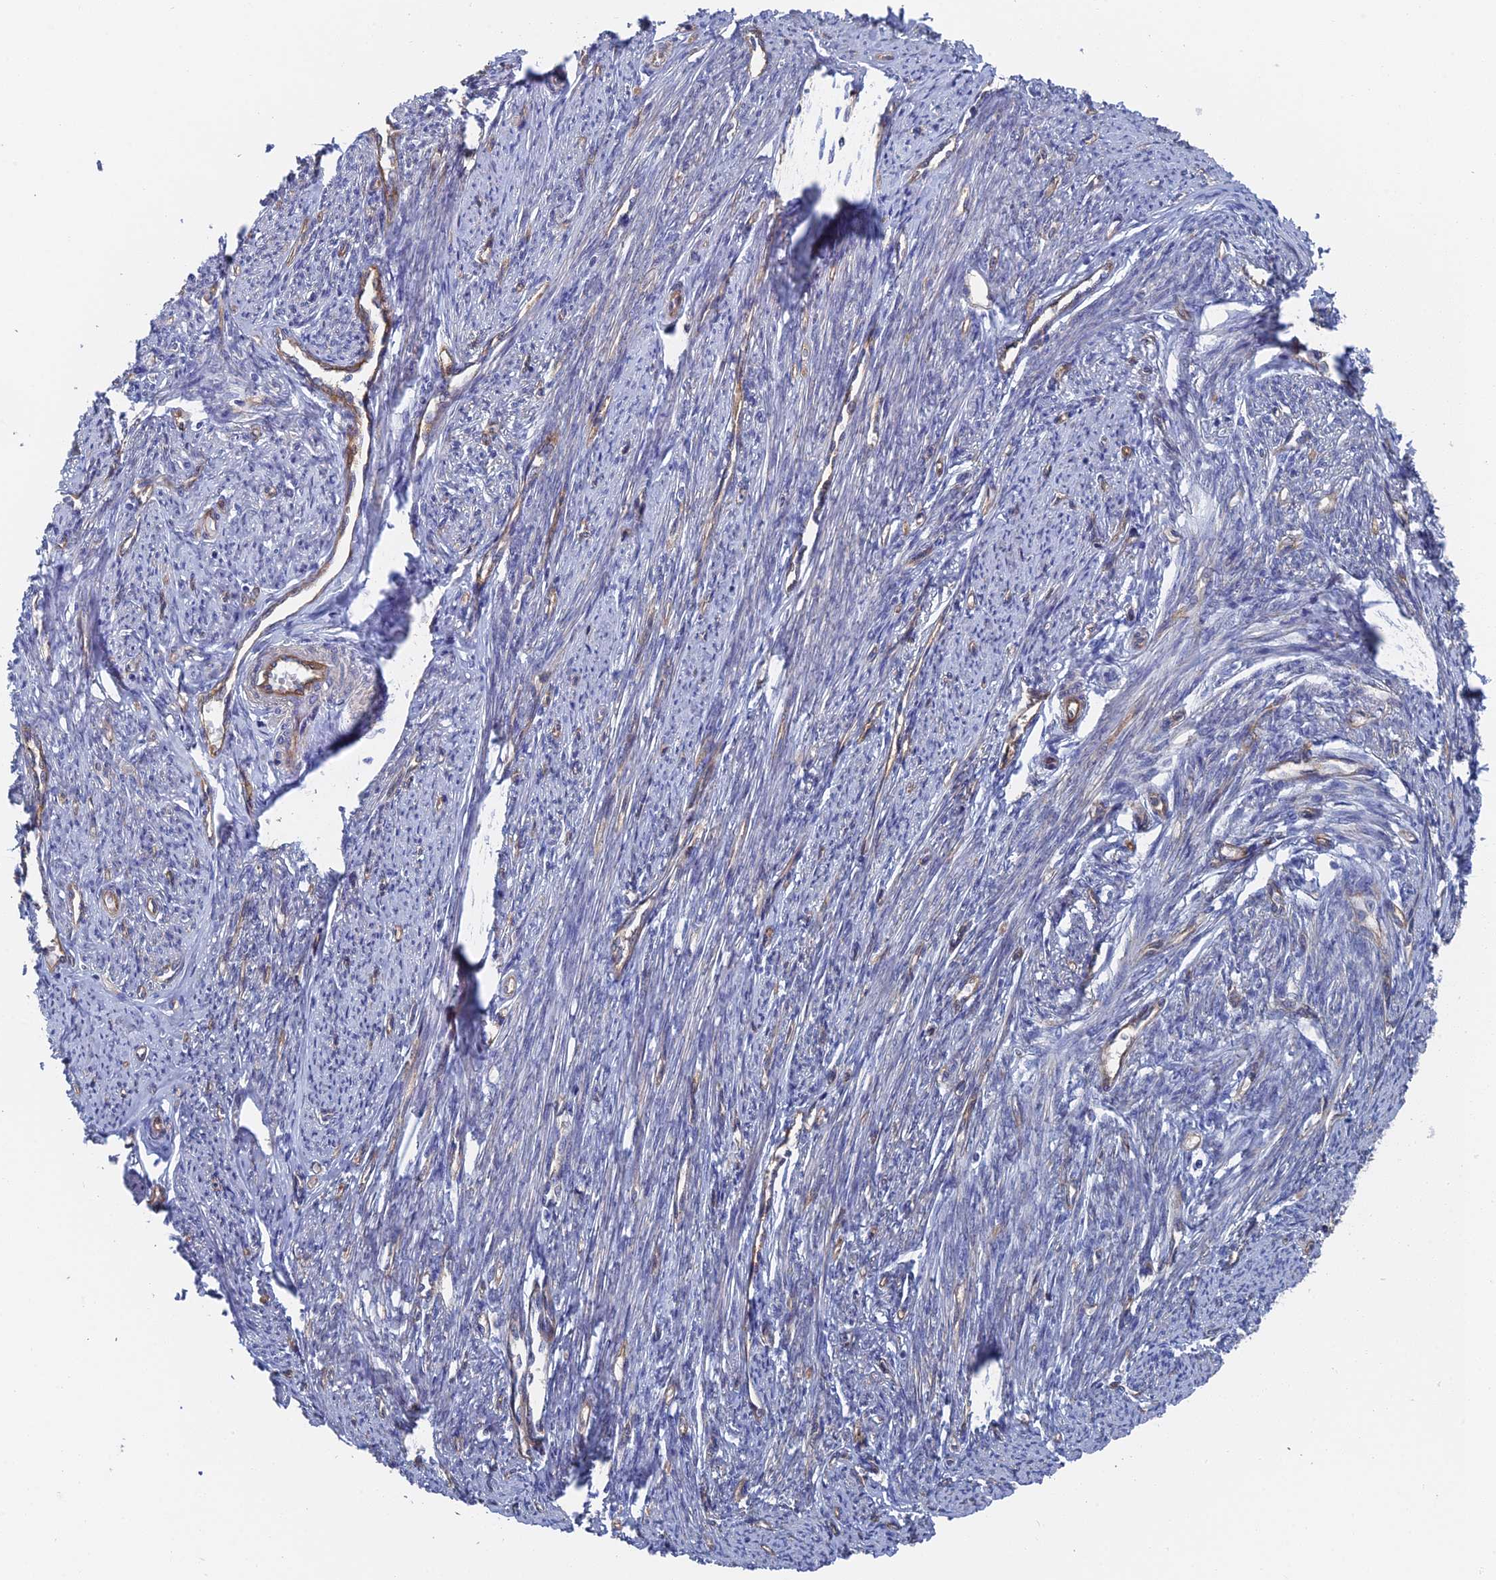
{"staining": {"intensity": "weak", "quantity": "25%-75%", "location": "cytoplasmic/membranous"}, "tissue": "smooth muscle", "cell_type": "Smooth muscle cells", "image_type": "normal", "snomed": [{"axis": "morphology", "description": "Normal tissue, NOS"}, {"axis": "topography", "description": "Smooth muscle"}, {"axis": "topography", "description": "Uterus"}], "caption": "Immunohistochemical staining of benign human smooth muscle exhibits 25%-75% levels of weak cytoplasmic/membranous protein staining in about 25%-75% of smooth muscle cells.", "gene": "ARAP3", "patient": {"sex": "female", "age": 59}}